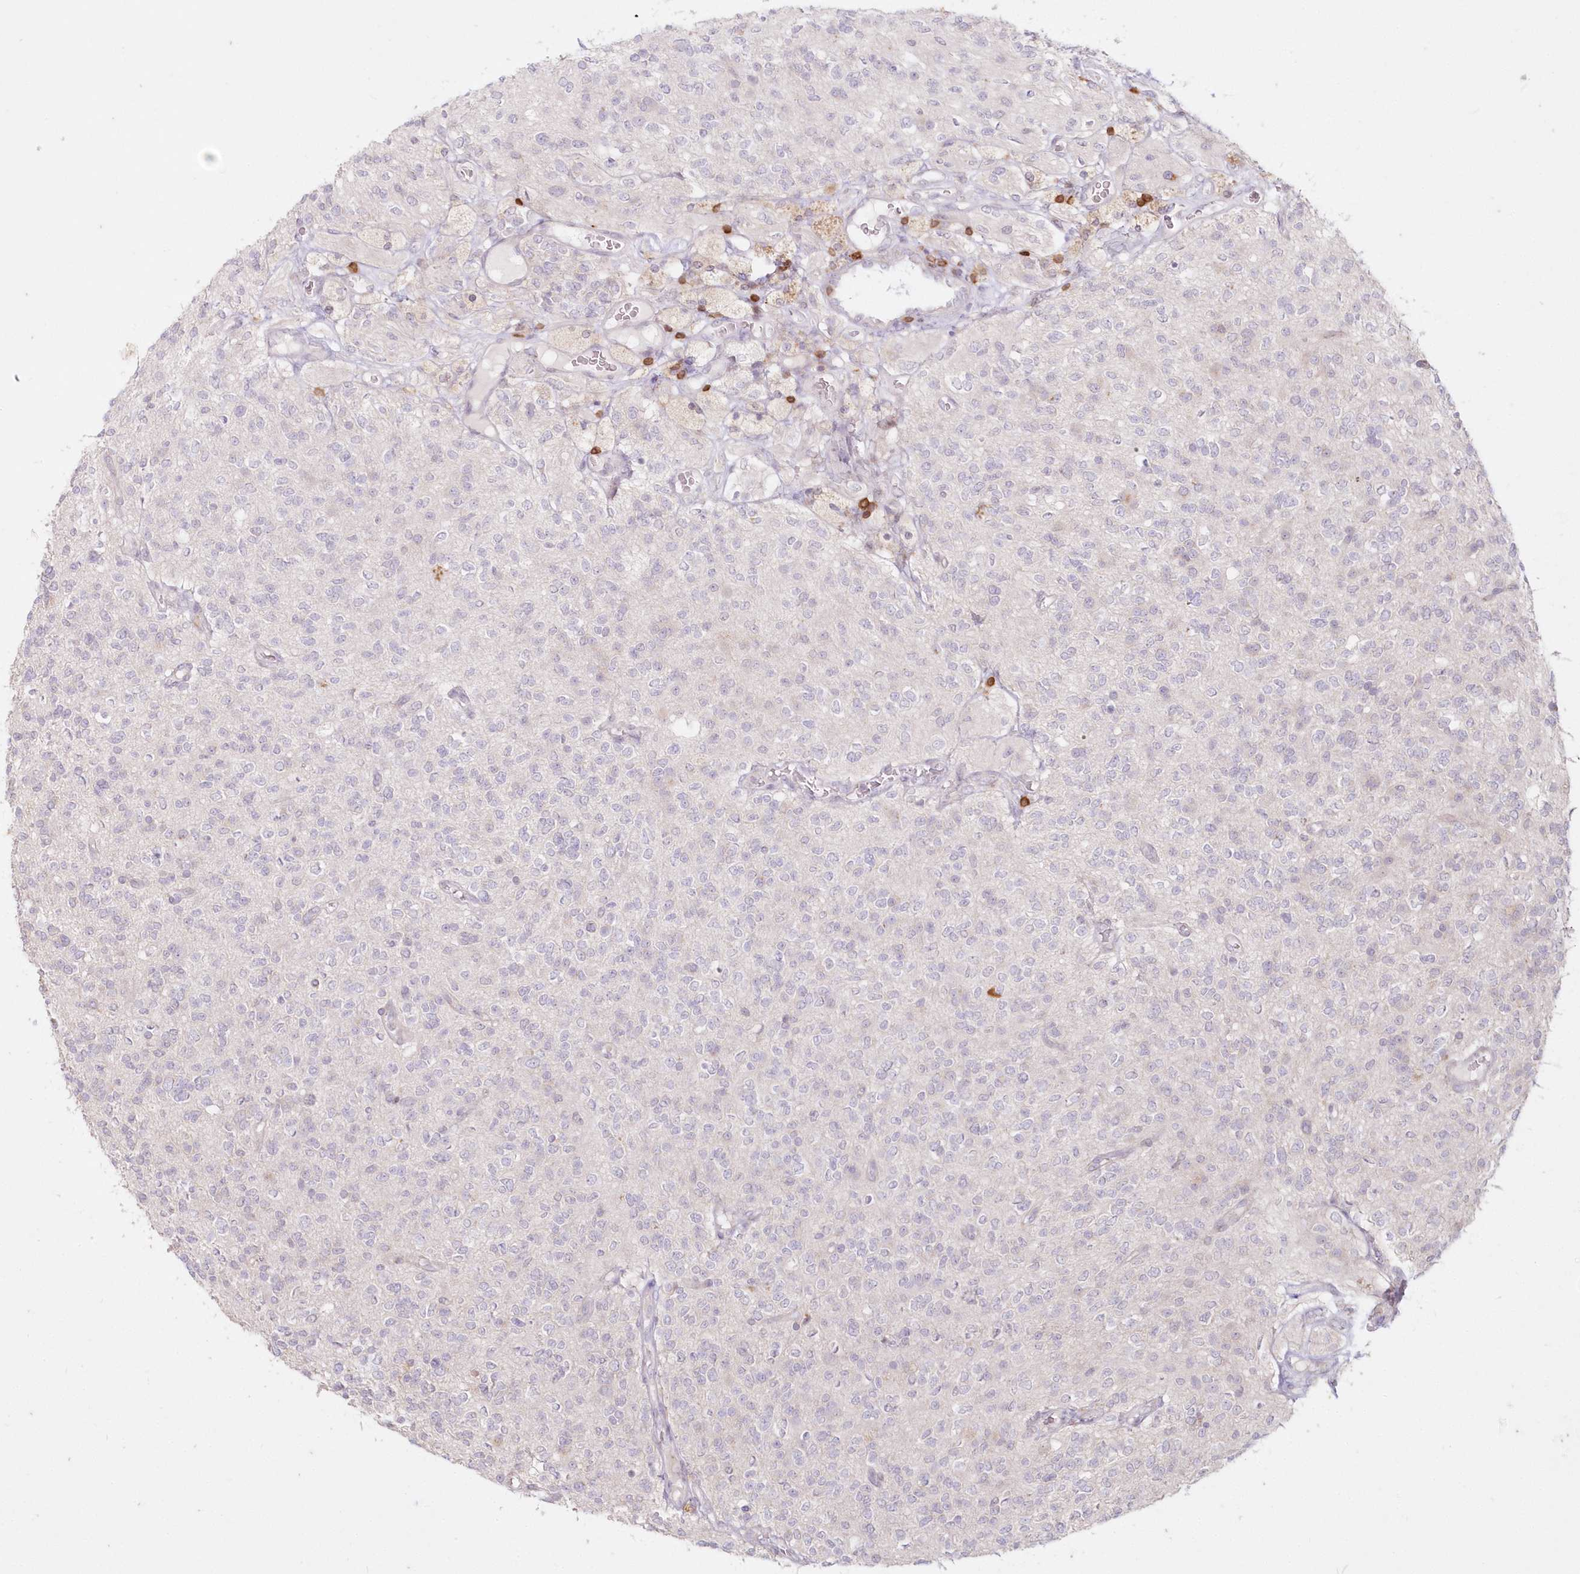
{"staining": {"intensity": "negative", "quantity": "none", "location": "none"}, "tissue": "glioma", "cell_type": "Tumor cells", "image_type": "cancer", "snomed": [{"axis": "morphology", "description": "Glioma, malignant, High grade"}, {"axis": "topography", "description": "Brain"}], "caption": "The image demonstrates no staining of tumor cells in glioma.", "gene": "MTMR3", "patient": {"sex": "male", "age": 34}}